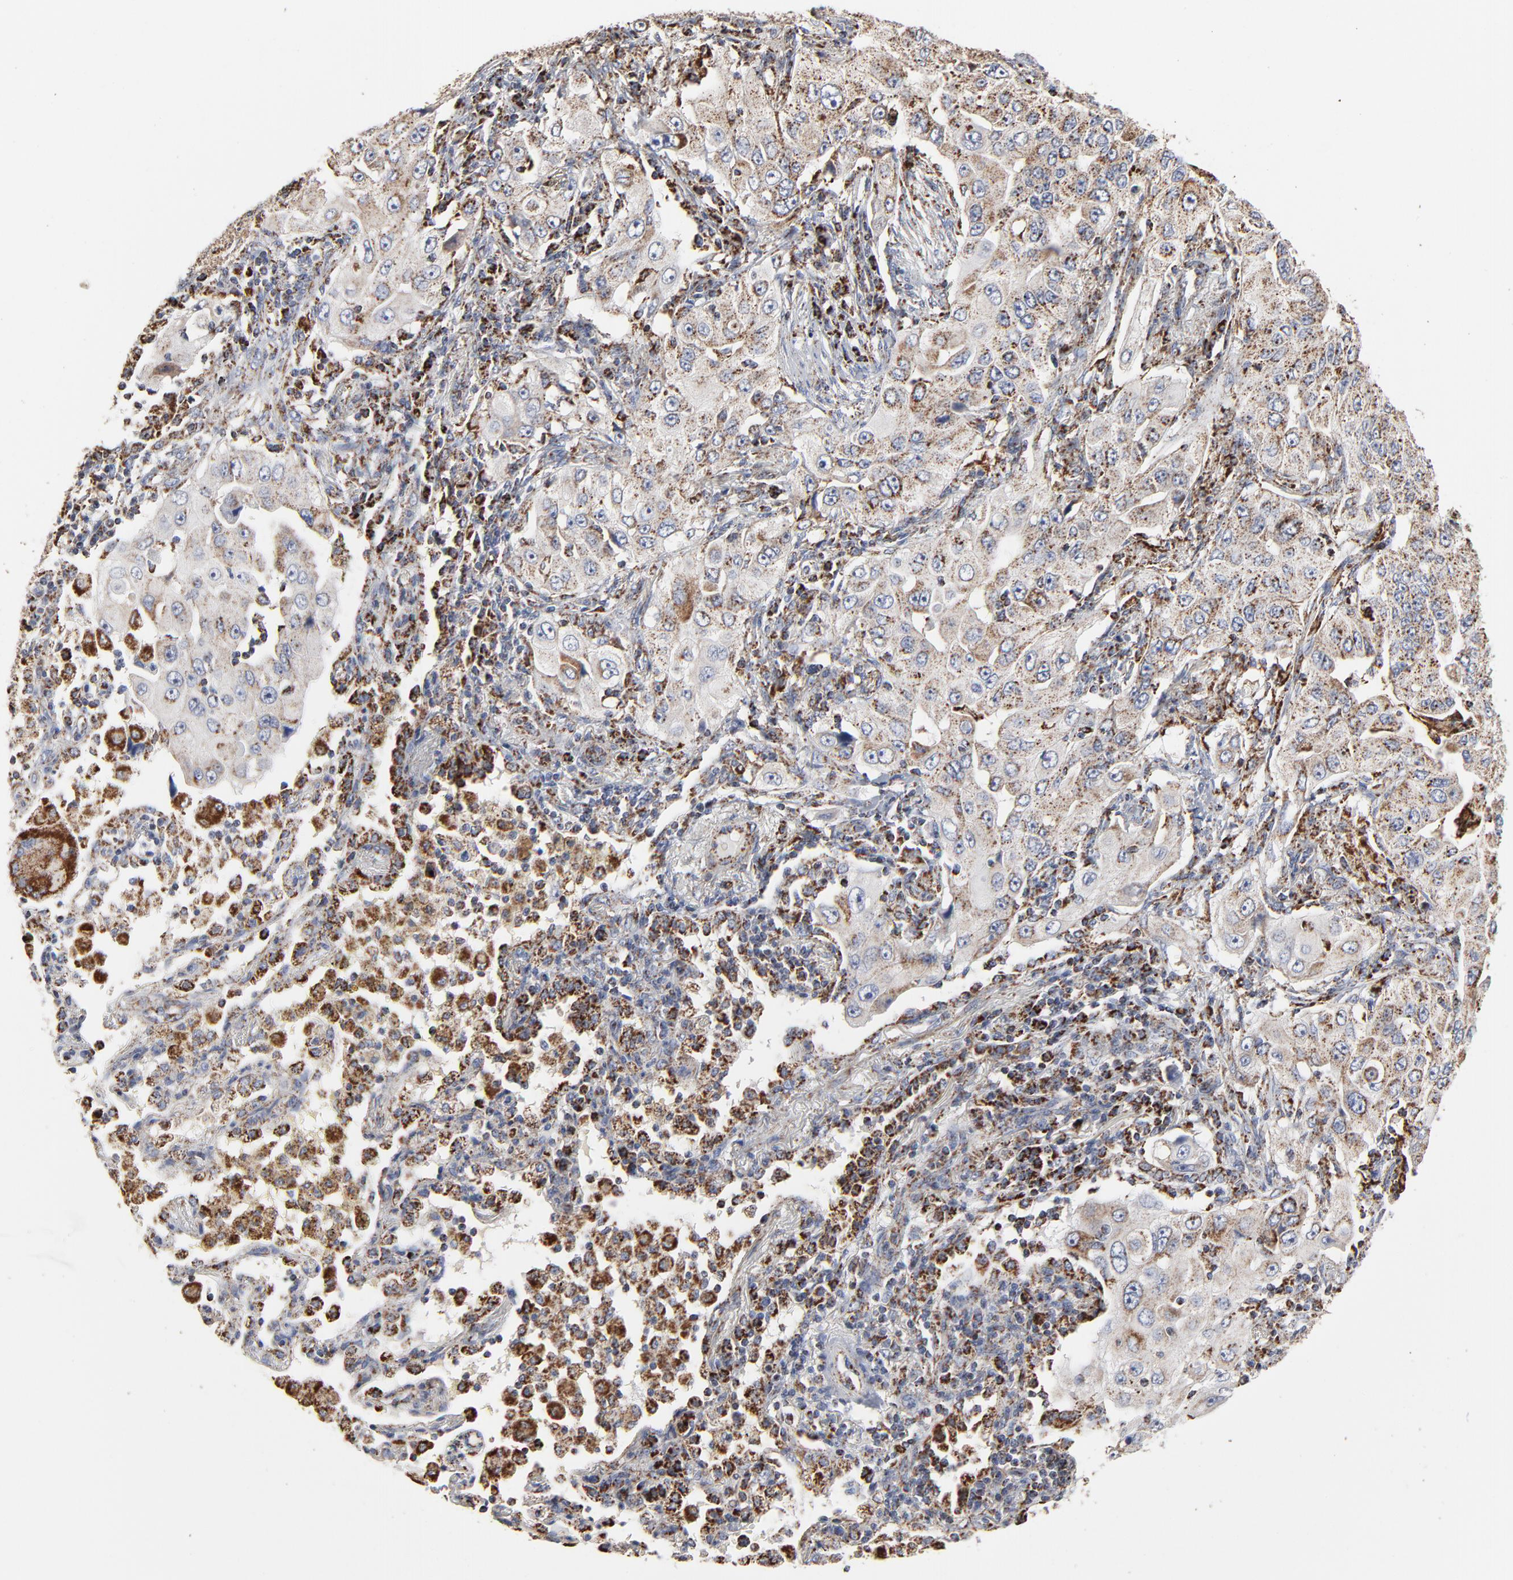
{"staining": {"intensity": "moderate", "quantity": ">75%", "location": "cytoplasmic/membranous"}, "tissue": "lung cancer", "cell_type": "Tumor cells", "image_type": "cancer", "snomed": [{"axis": "morphology", "description": "Adenocarcinoma, NOS"}, {"axis": "topography", "description": "Lung"}], "caption": "Immunohistochemical staining of lung cancer (adenocarcinoma) demonstrates medium levels of moderate cytoplasmic/membranous positivity in about >75% of tumor cells. (DAB (3,3'-diaminobenzidine) = brown stain, brightfield microscopy at high magnification).", "gene": "UQCRC1", "patient": {"sex": "male", "age": 84}}